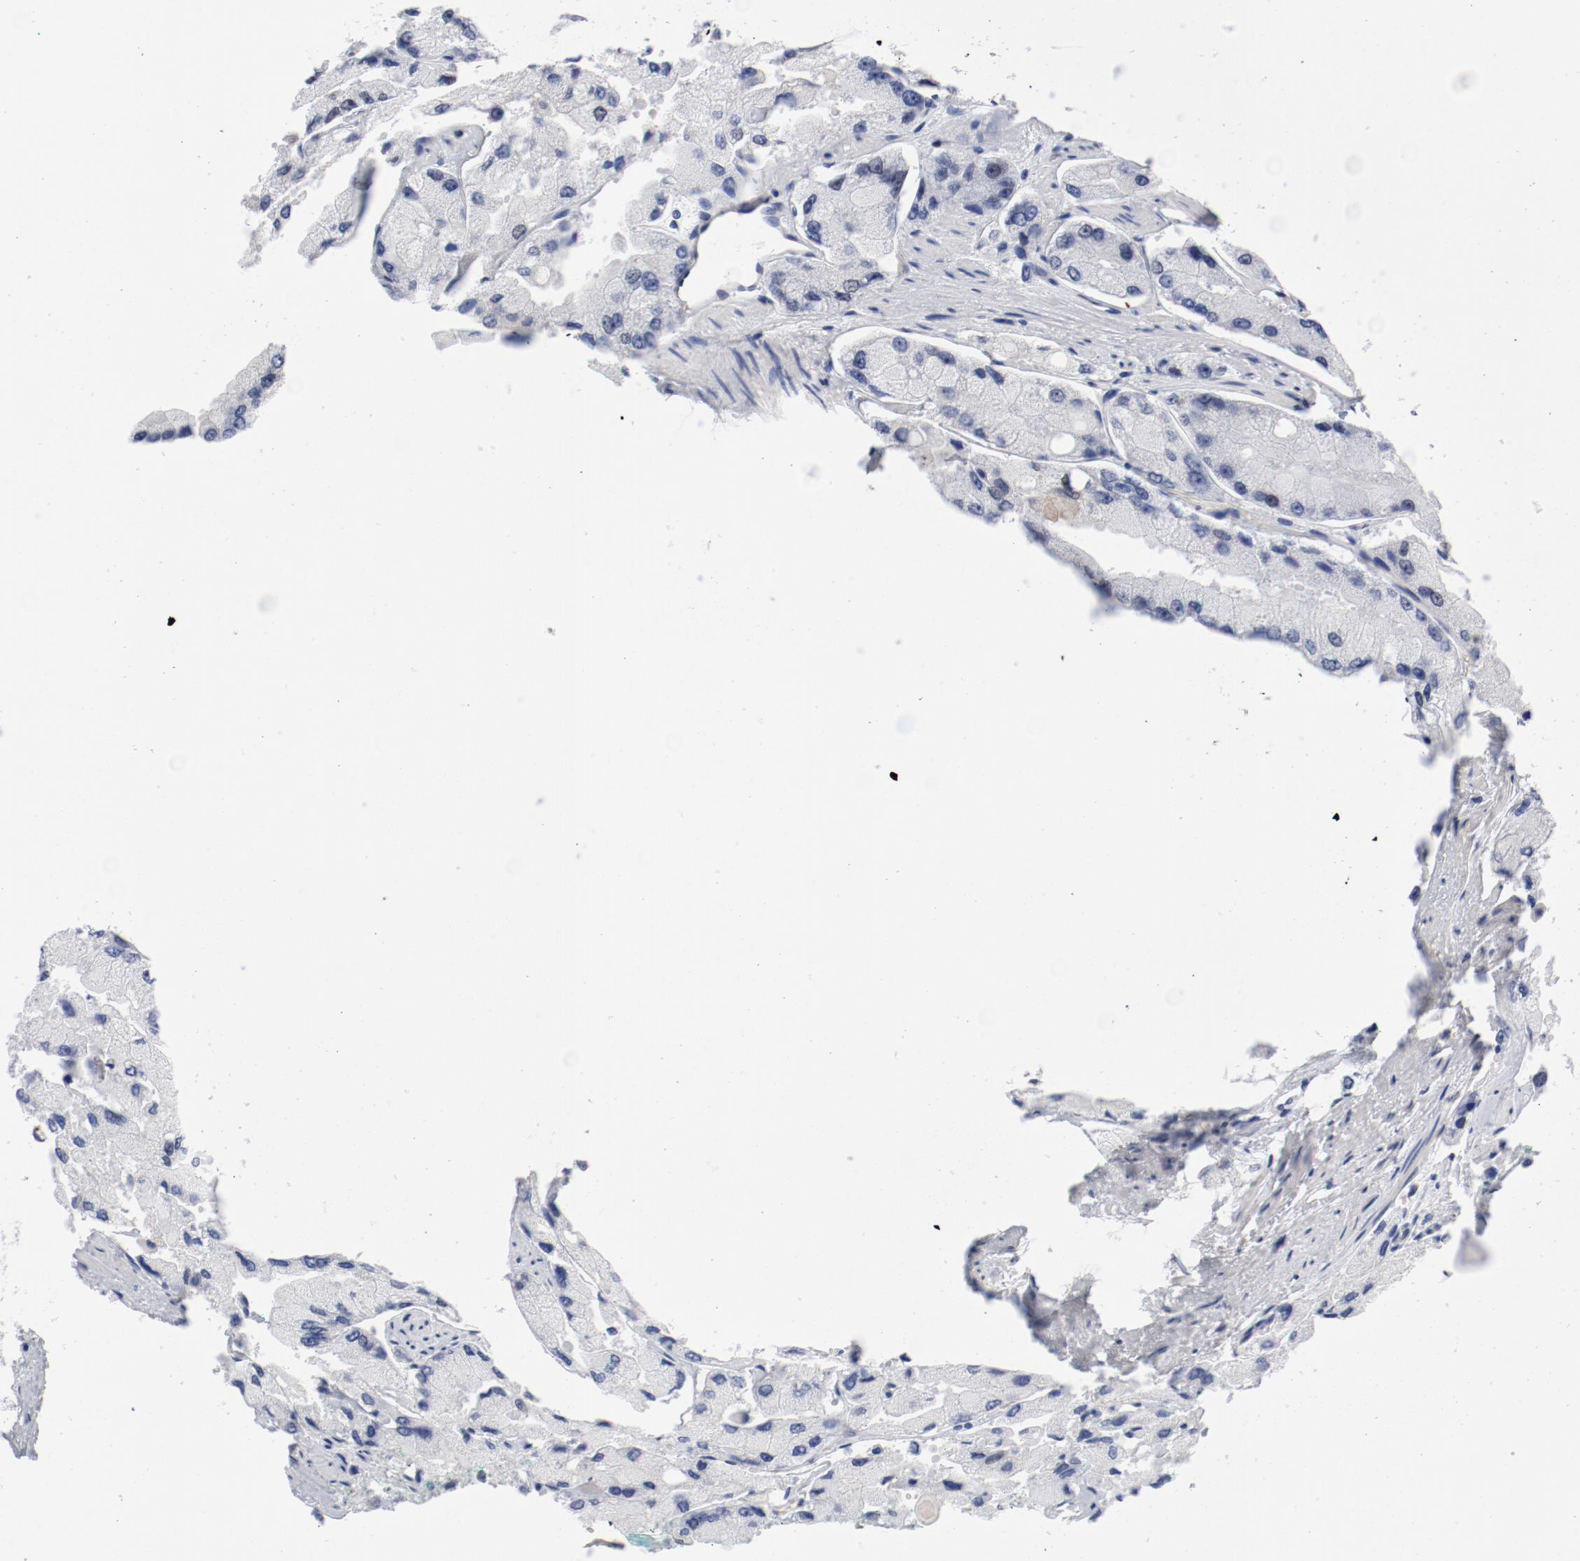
{"staining": {"intensity": "weak", "quantity": "<25%", "location": "nuclear"}, "tissue": "prostate cancer", "cell_type": "Tumor cells", "image_type": "cancer", "snomed": [{"axis": "morphology", "description": "Adenocarcinoma, High grade"}, {"axis": "topography", "description": "Prostate"}], "caption": "Protein analysis of prostate cancer reveals no significant positivity in tumor cells. The staining was performed using DAB (3,3'-diaminobenzidine) to visualize the protein expression in brown, while the nuclei were stained in blue with hematoxylin (Magnification: 20x).", "gene": "ANKLE2", "patient": {"sex": "male", "age": 58}}